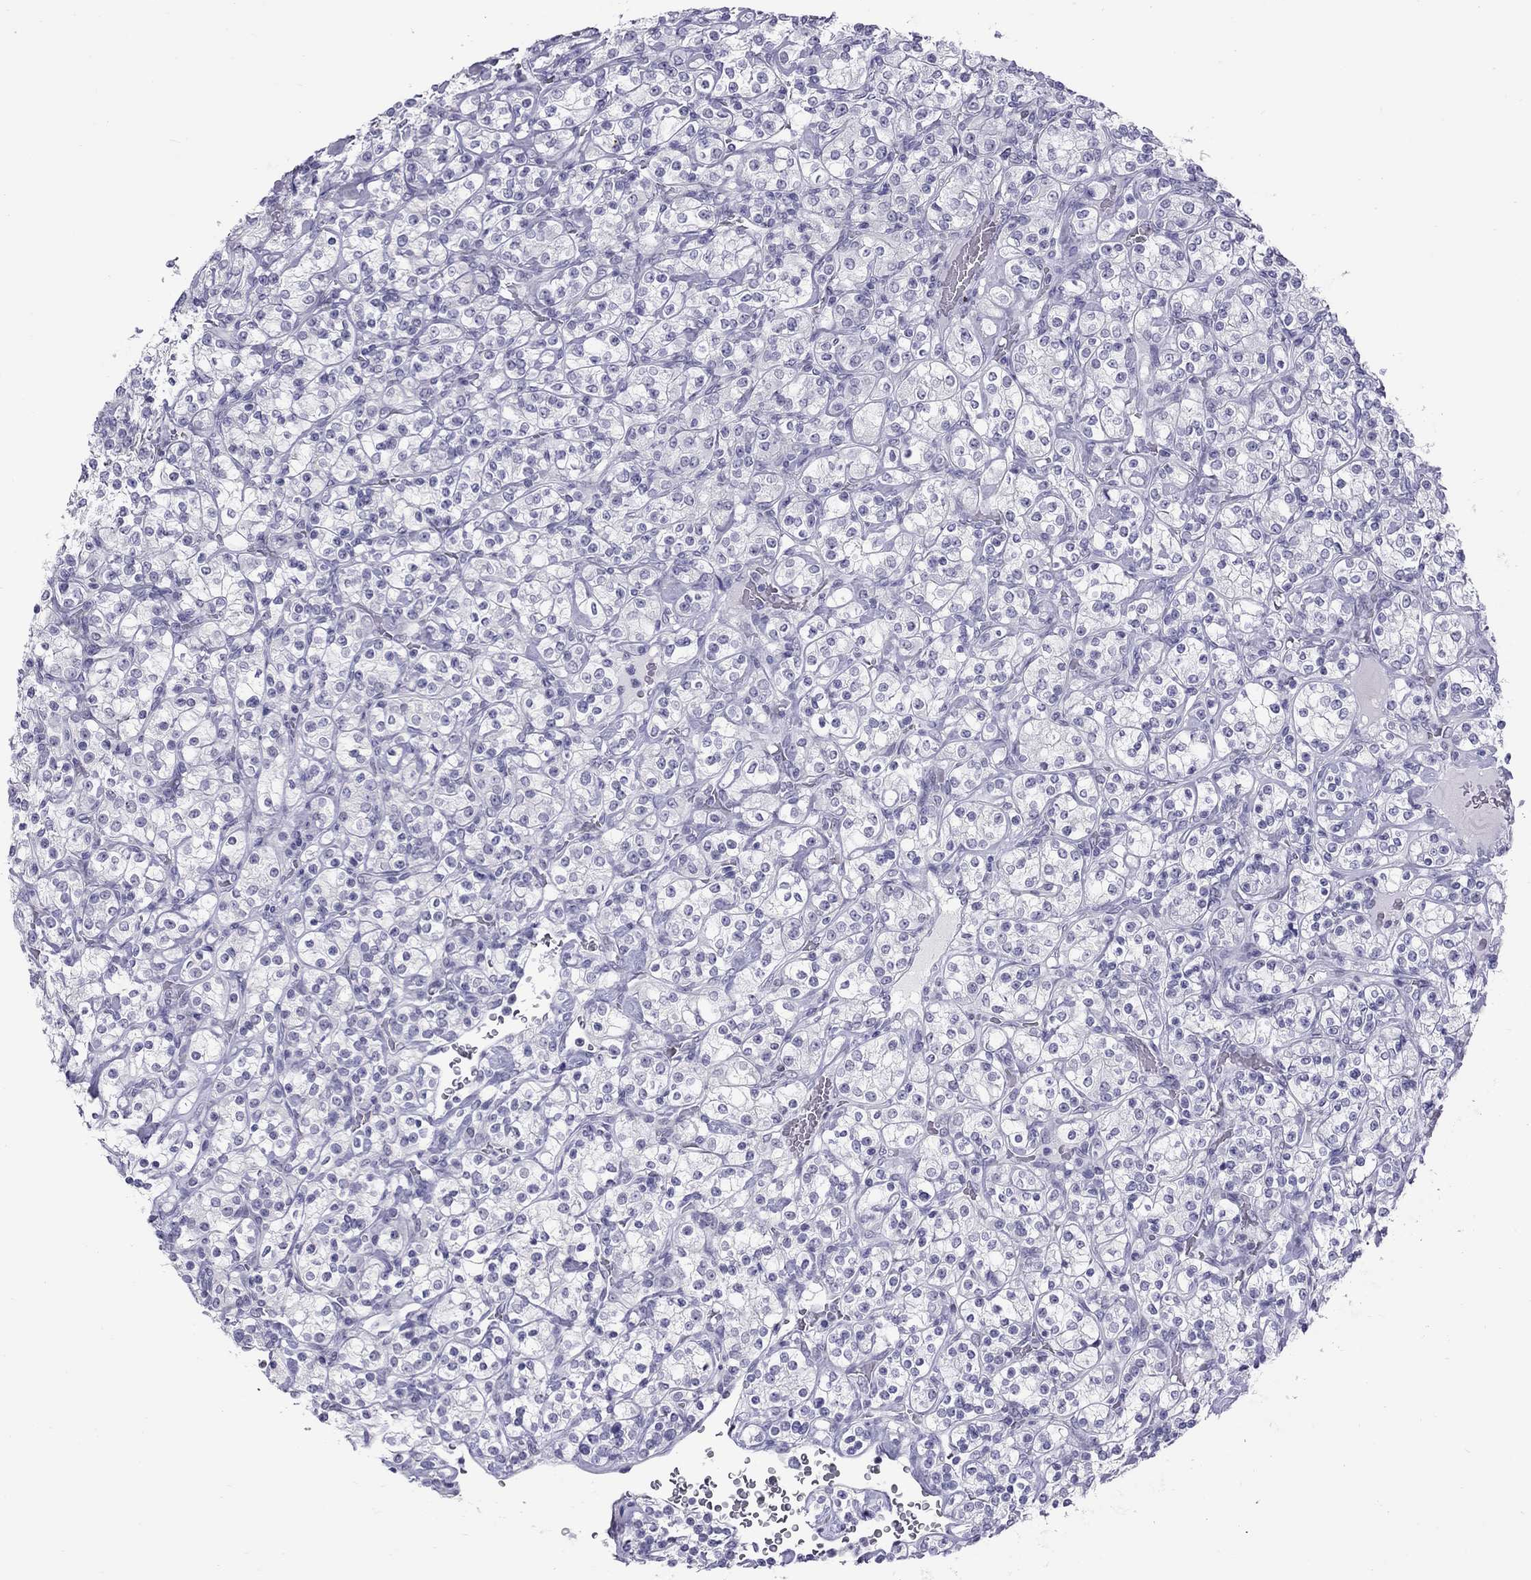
{"staining": {"intensity": "negative", "quantity": "none", "location": "none"}, "tissue": "renal cancer", "cell_type": "Tumor cells", "image_type": "cancer", "snomed": [{"axis": "morphology", "description": "Adenocarcinoma, NOS"}, {"axis": "topography", "description": "Kidney"}], "caption": "A photomicrograph of renal cancer (adenocarcinoma) stained for a protein displays no brown staining in tumor cells.", "gene": "CHRNB3", "patient": {"sex": "male", "age": 77}}